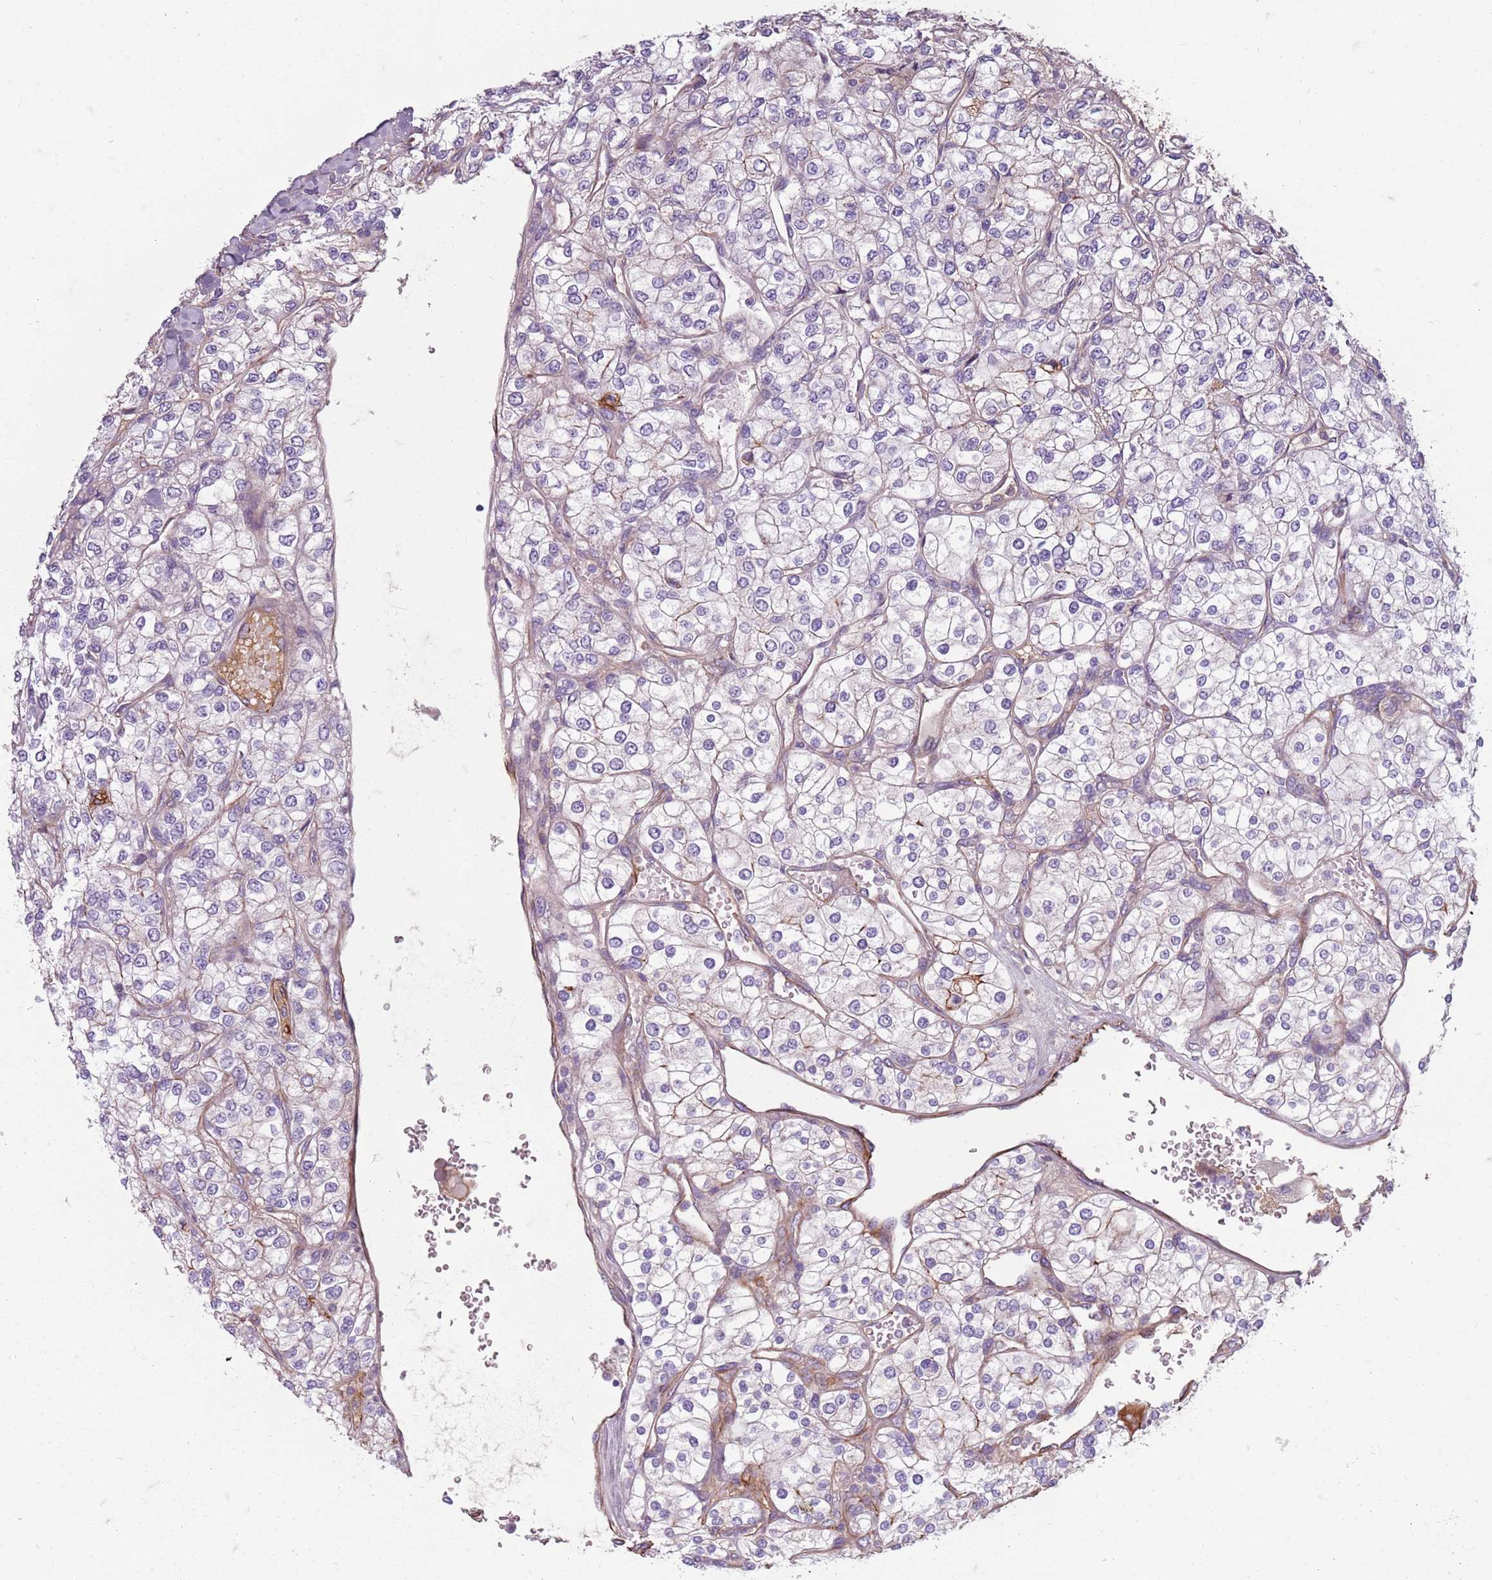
{"staining": {"intensity": "negative", "quantity": "none", "location": "none"}, "tissue": "renal cancer", "cell_type": "Tumor cells", "image_type": "cancer", "snomed": [{"axis": "morphology", "description": "Adenocarcinoma, NOS"}, {"axis": "topography", "description": "Kidney"}], "caption": "A photomicrograph of renal cancer (adenocarcinoma) stained for a protein reveals no brown staining in tumor cells.", "gene": "TAS2R38", "patient": {"sex": "male", "age": 80}}